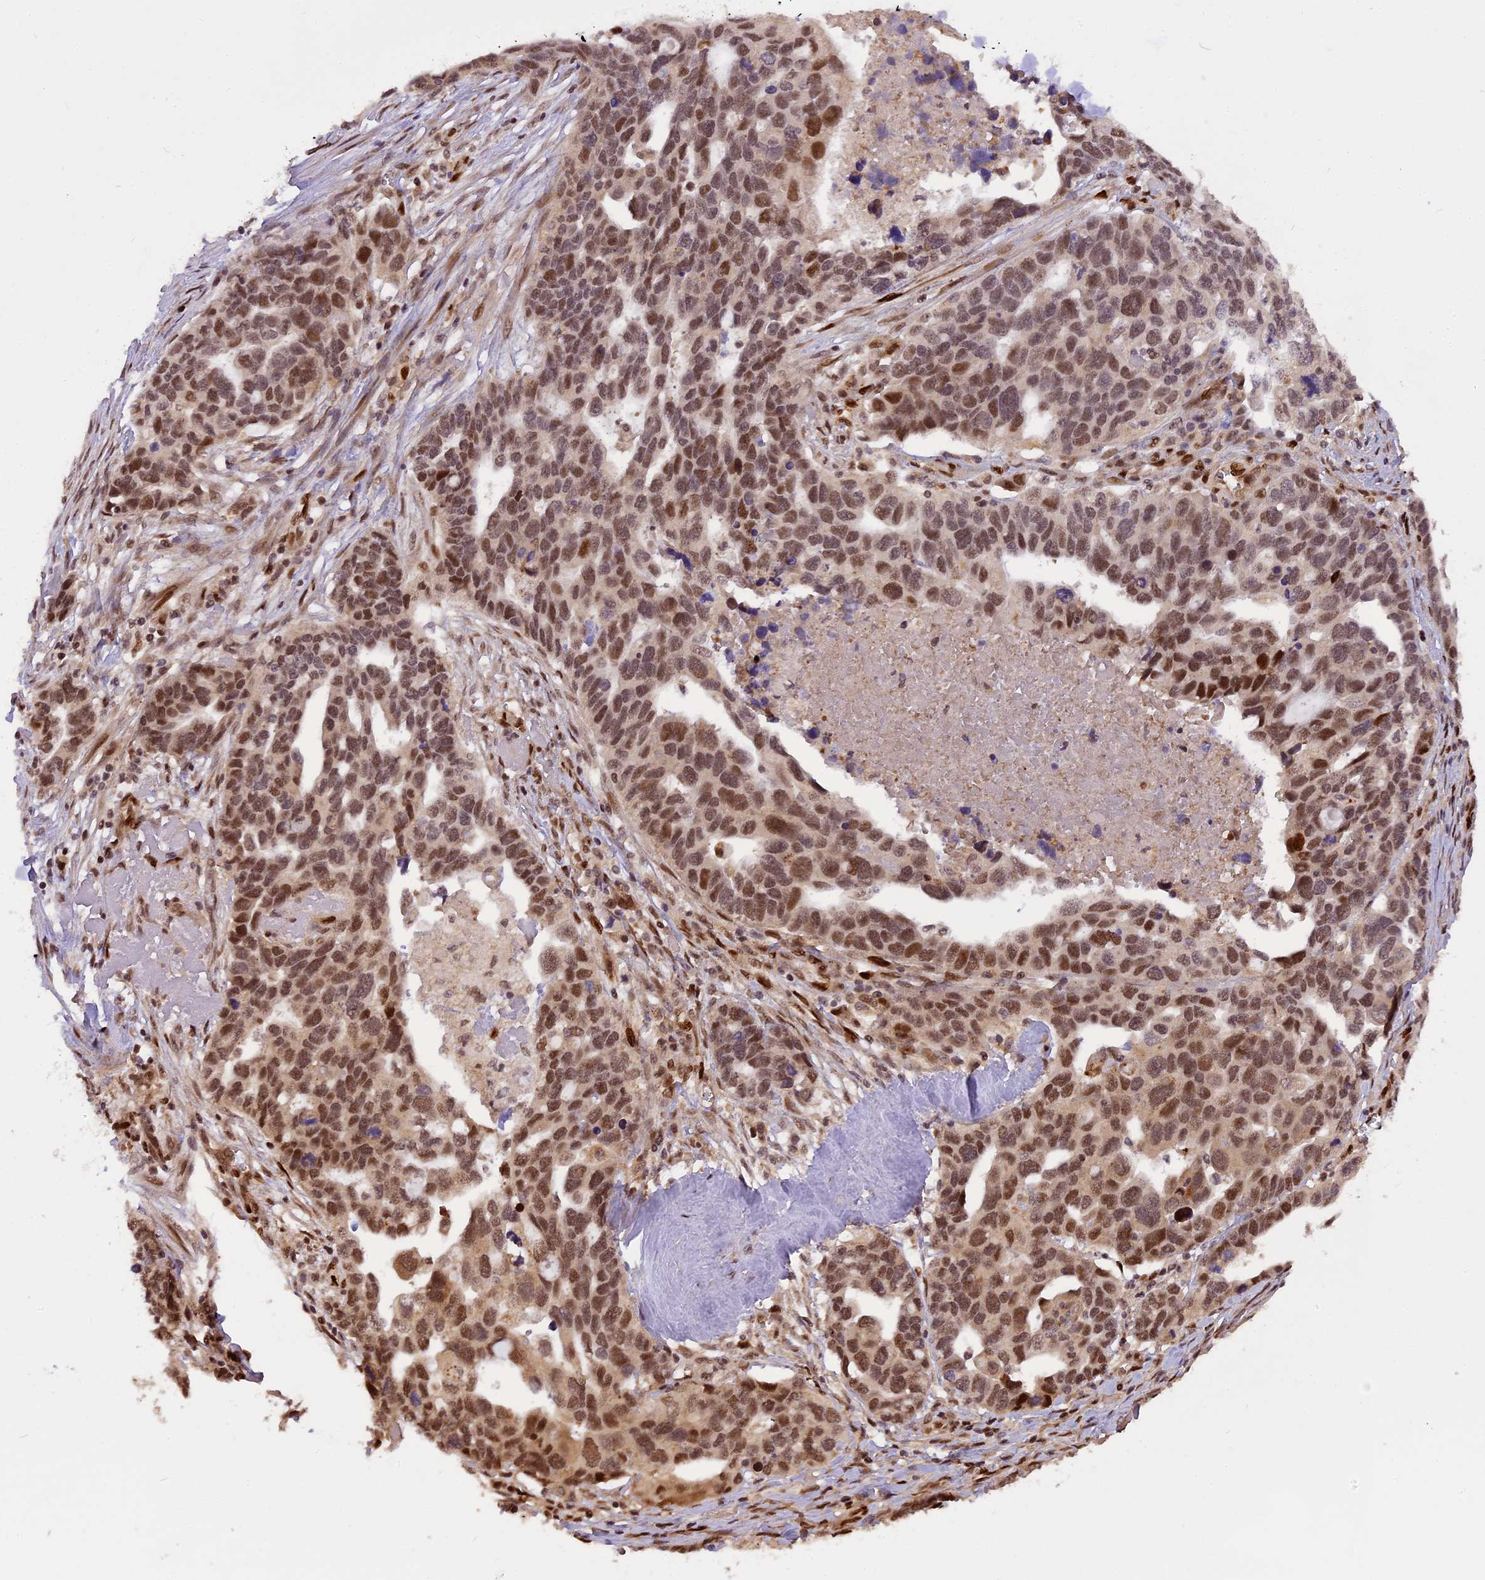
{"staining": {"intensity": "moderate", "quantity": ">75%", "location": "nuclear"}, "tissue": "ovarian cancer", "cell_type": "Tumor cells", "image_type": "cancer", "snomed": [{"axis": "morphology", "description": "Cystadenocarcinoma, serous, NOS"}, {"axis": "topography", "description": "Ovary"}], "caption": "Immunohistochemistry (IHC) staining of ovarian cancer, which reveals medium levels of moderate nuclear expression in about >75% of tumor cells indicating moderate nuclear protein positivity. The staining was performed using DAB (brown) for protein detection and nuclei were counterstained in hematoxylin (blue).", "gene": "MICALL1", "patient": {"sex": "female", "age": 54}}